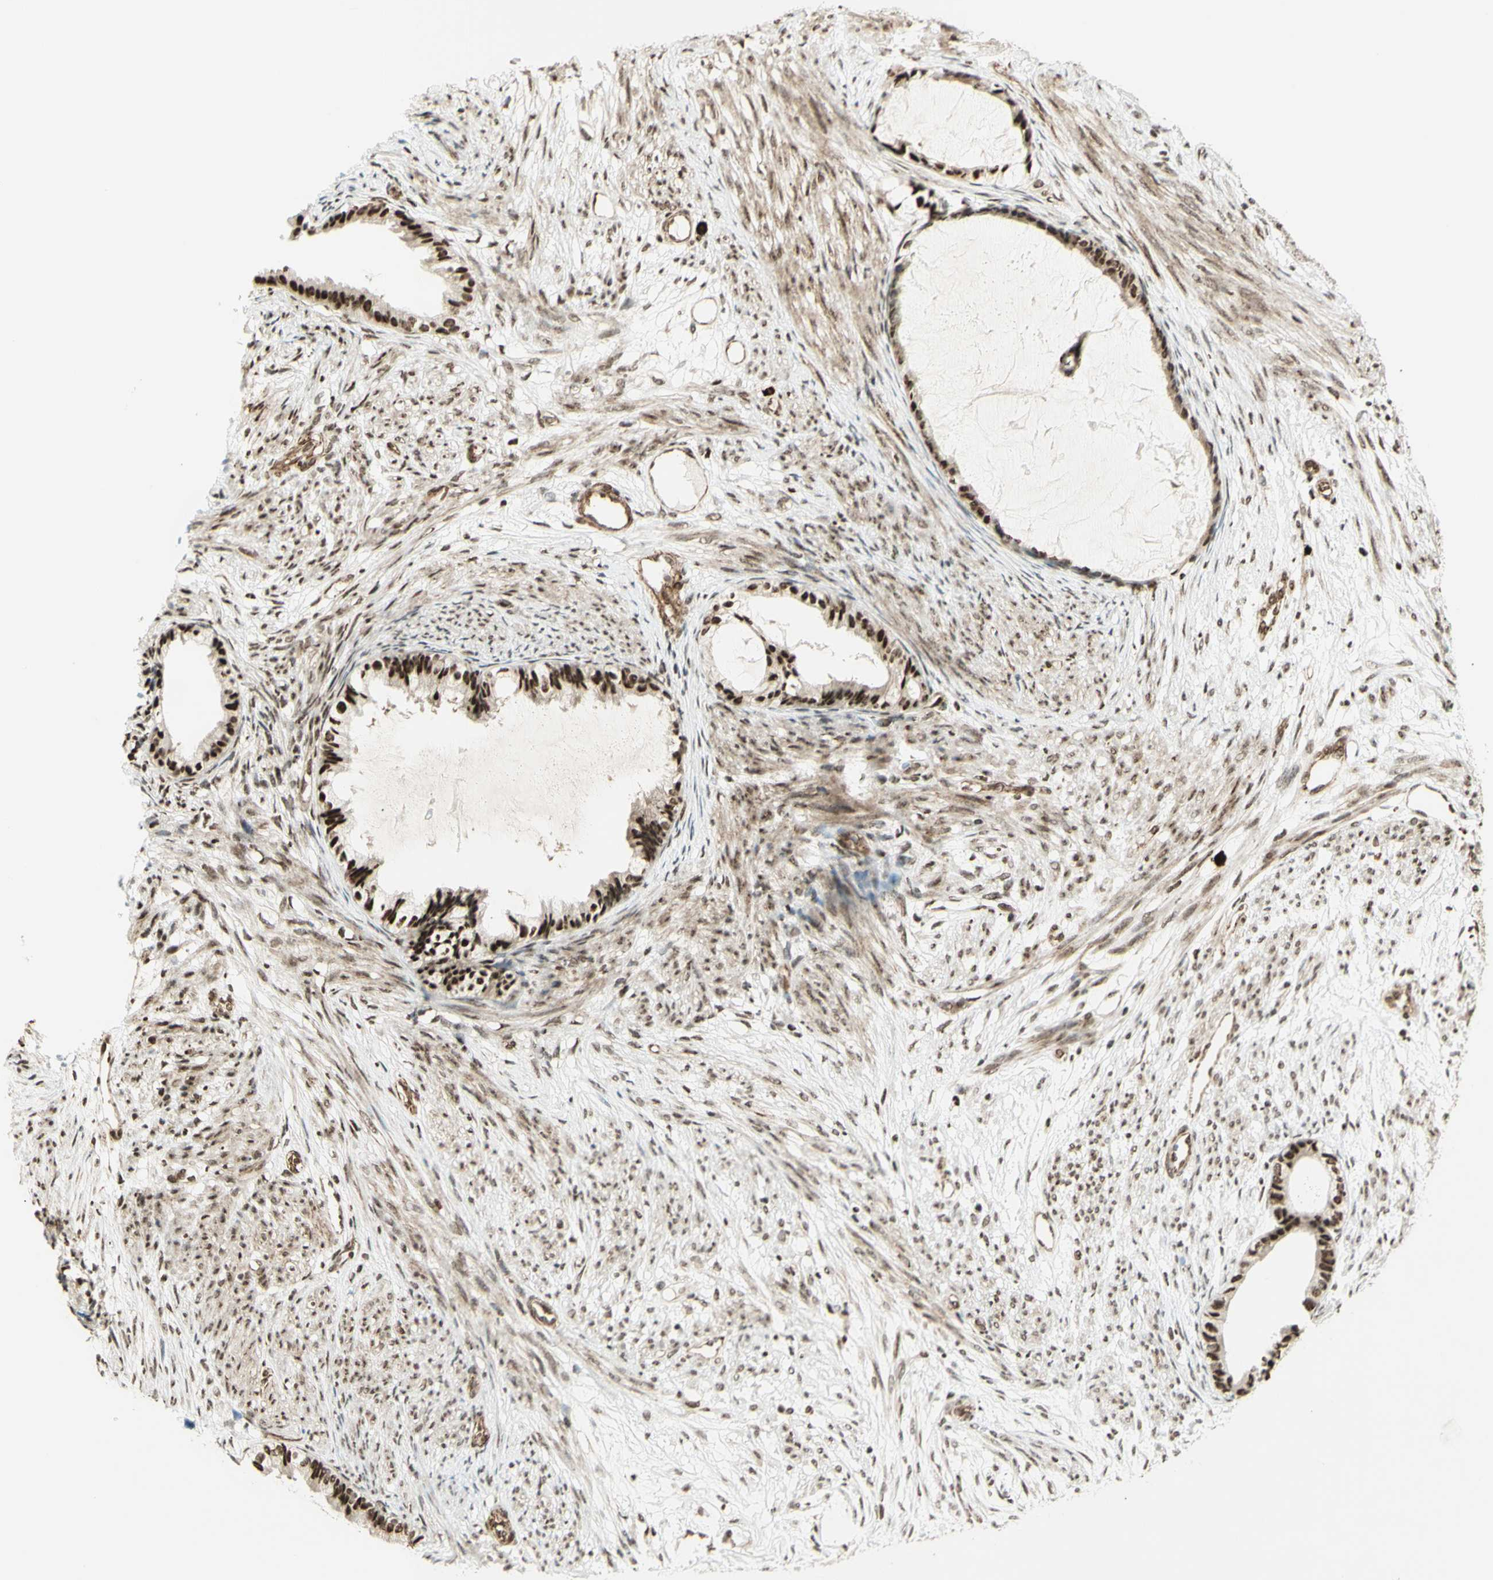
{"staining": {"intensity": "moderate", "quantity": ">75%", "location": "nuclear"}, "tissue": "cervical cancer", "cell_type": "Tumor cells", "image_type": "cancer", "snomed": [{"axis": "morphology", "description": "Normal tissue, NOS"}, {"axis": "morphology", "description": "Adenocarcinoma, NOS"}, {"axis": "topography", "description": "Cervix"}, {"axis": "topography", "description": "Endometrium"}], "caption": "Immunohistochemical staining of adenocarcinoma (cervical) demonstrates medium levels of moderate nuclear protein expression in about >75% of tumor cells. The staining was performed using DAB (3,3'-diaminobenzidine), with brown indicating positive protein expression. Nuclei are stained blue with hematoxylin.", "gene": "ZMYM6", "patient": {"sex": "female", "age": 86}}